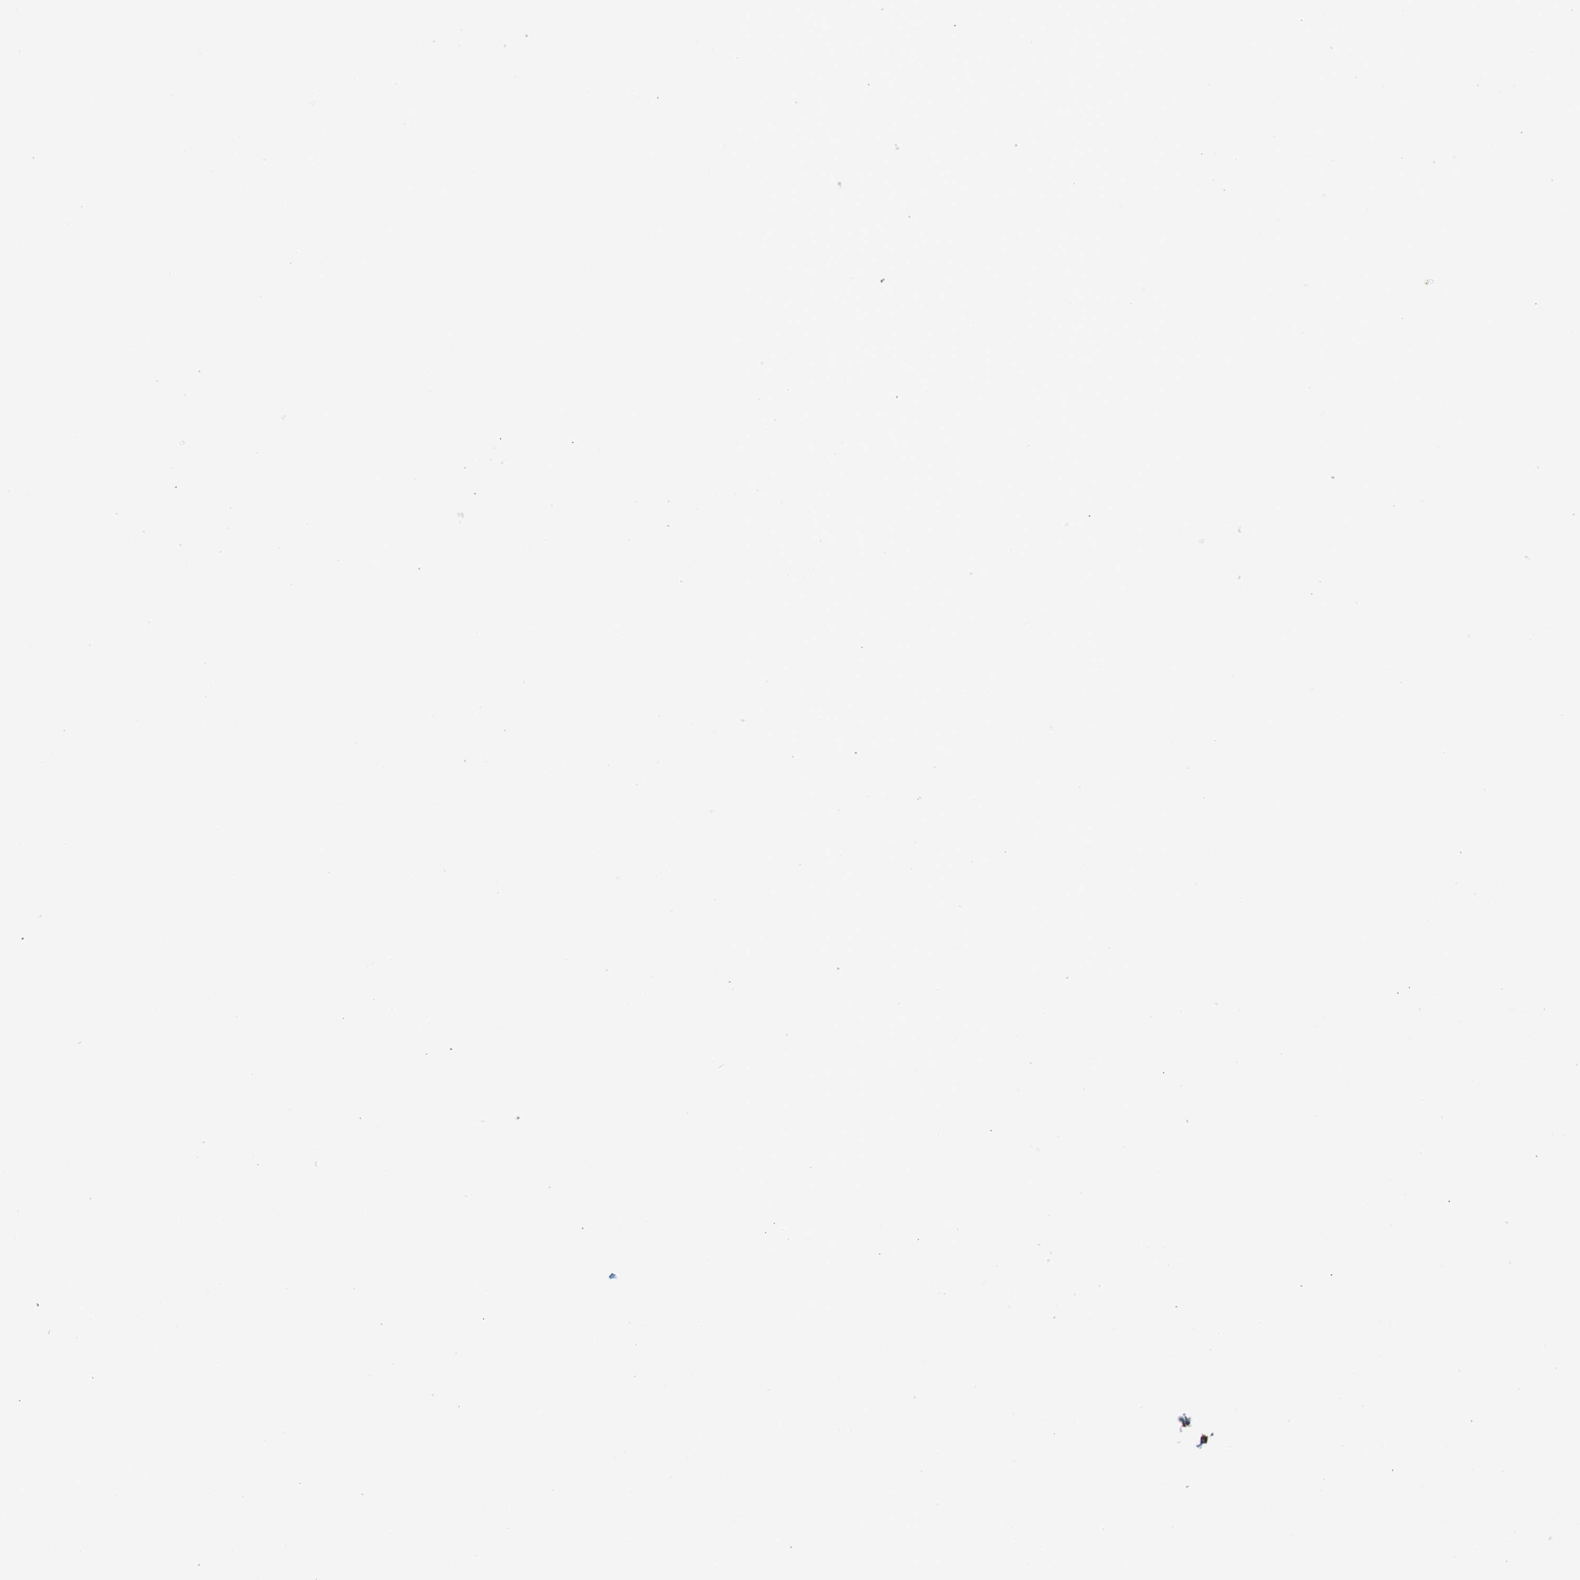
{"staining": {"intensity": "weak", "quantity": "25%-75%", "location": "cytoplasmic/membranous"}, "tissue": "skin cancer", "cell_type": "Tumor cells", "image_type": "cancer", "snomed": [{"axis": "morphology", "description": "Normal tissue, NOS"}, {"axis": "morphology", "description": "Basal cell carcinoma"}, {"axis": "topography", "description": "Skin"}], "caption": "Immunohistochemistry (DAB (3,3'-diaminobenzidine)) staining of human skin cancer exhibits weak cytoplasmic/membranous protein expression in approximately 25%-75% of tumor cells.", "gene": "POMK", "patient": {"sex": "female", "age": 57}}